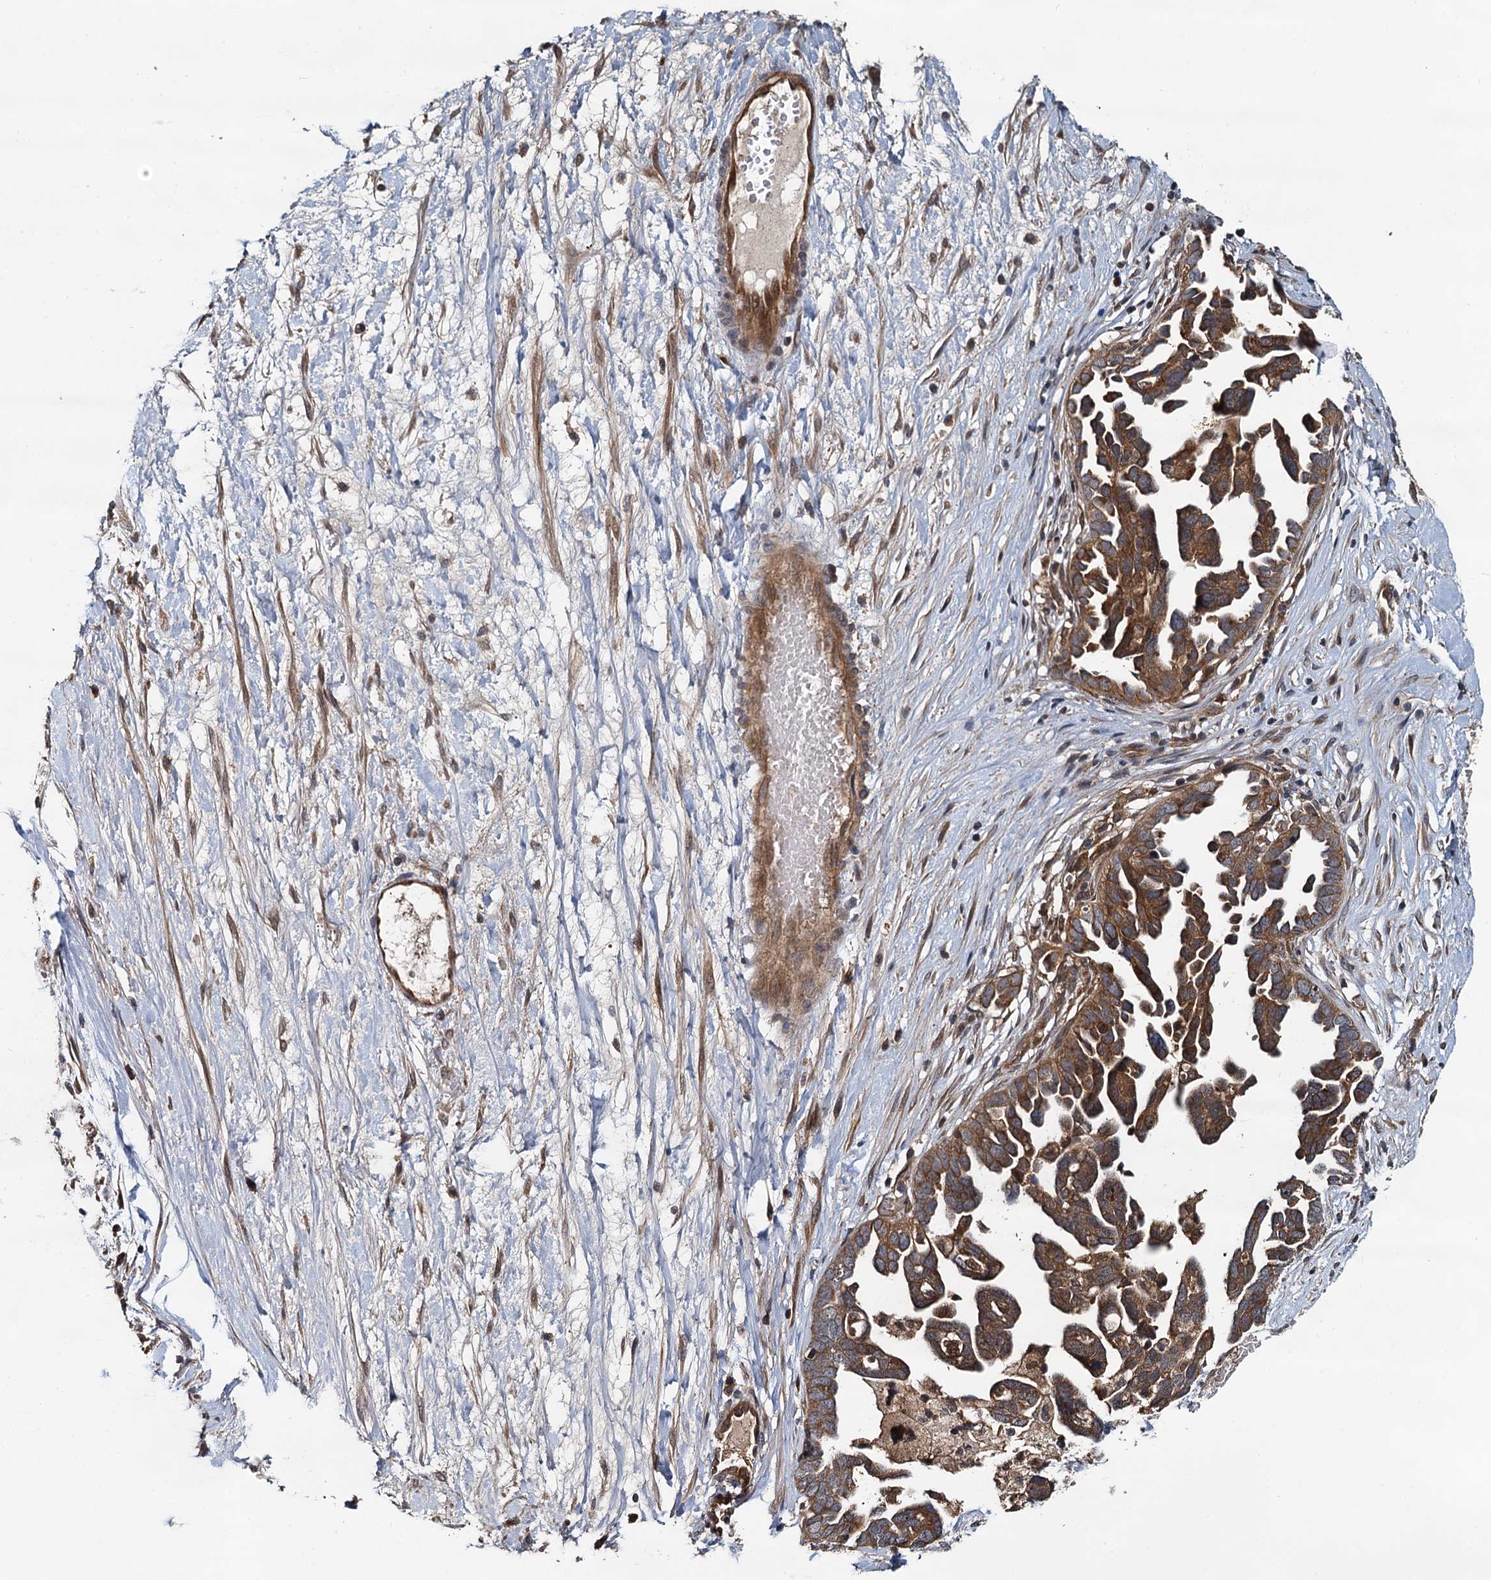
{"staining": {"intensity": "moderate", "quantity": ">75%", "location": "cytoplasmic/membranous,nuclear"}, "tissue": "ovarian cancer", "cell_type": "Tumor cells", "image_type": "cancer", "snomed": [{"axis": "morphology", "description": "Cystadenocarcinoma, serous, NOS"}, {"axis": "topography", "description": "Ovary"}], "caption": "Immunohistochemical staining of human ovarian cancer demonstrates medium levels of moderate cytoplasmic/membranous and nuclear protein positivity in about >75% of tumor cells. The staining was performed using DAB (3,3'-diaminobenzidine) to visualize the protein expression in brown, while the nuclei were stained in blue with hematoxylin (Magnification: 20x).", "gene": "AAGAB", "patient": {"sex": "female", "age": 54}}